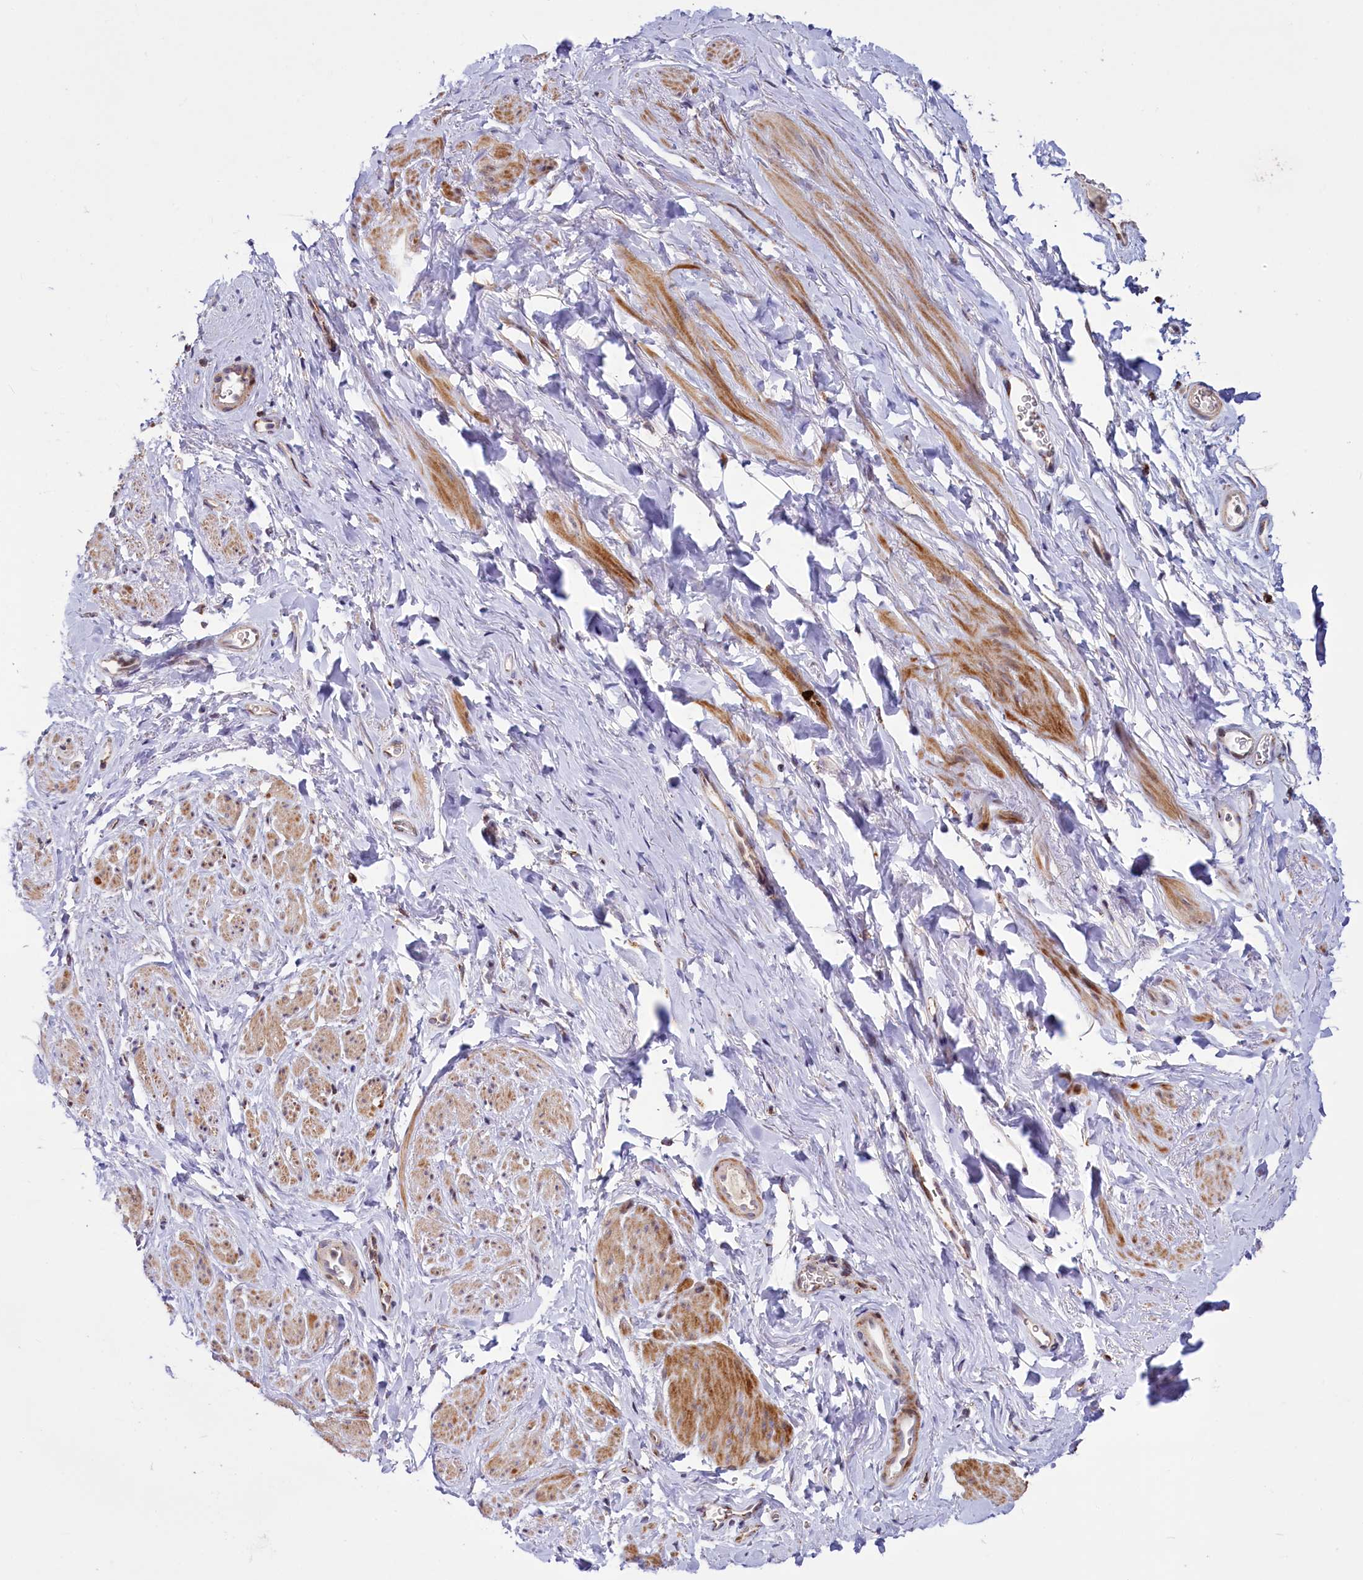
{"staining": {"intensity": "moderate", "quantity": "25%-75%", "location": "cytoplasmic/membranous"}, "tissue": "smooth muscle", "cell_type": "Smooth muscle cells", "image_type": "normal", "snomed": [{"axis": "morphology", "description": "Normal tissue, NOS"}, {"axis": "topography", "description": "Smooth muscle"}, {"axis": "topography", "description": "Peripheral nerve tissue"}], "caption": "The micrograph shows a brown stain indicating the presence of a protein in the cytoplasmic/membranous of smooth muscle cells in smooth muscle.", "gene": "DYNC2H1", "patient": {"sex": "male", "age": 69}}